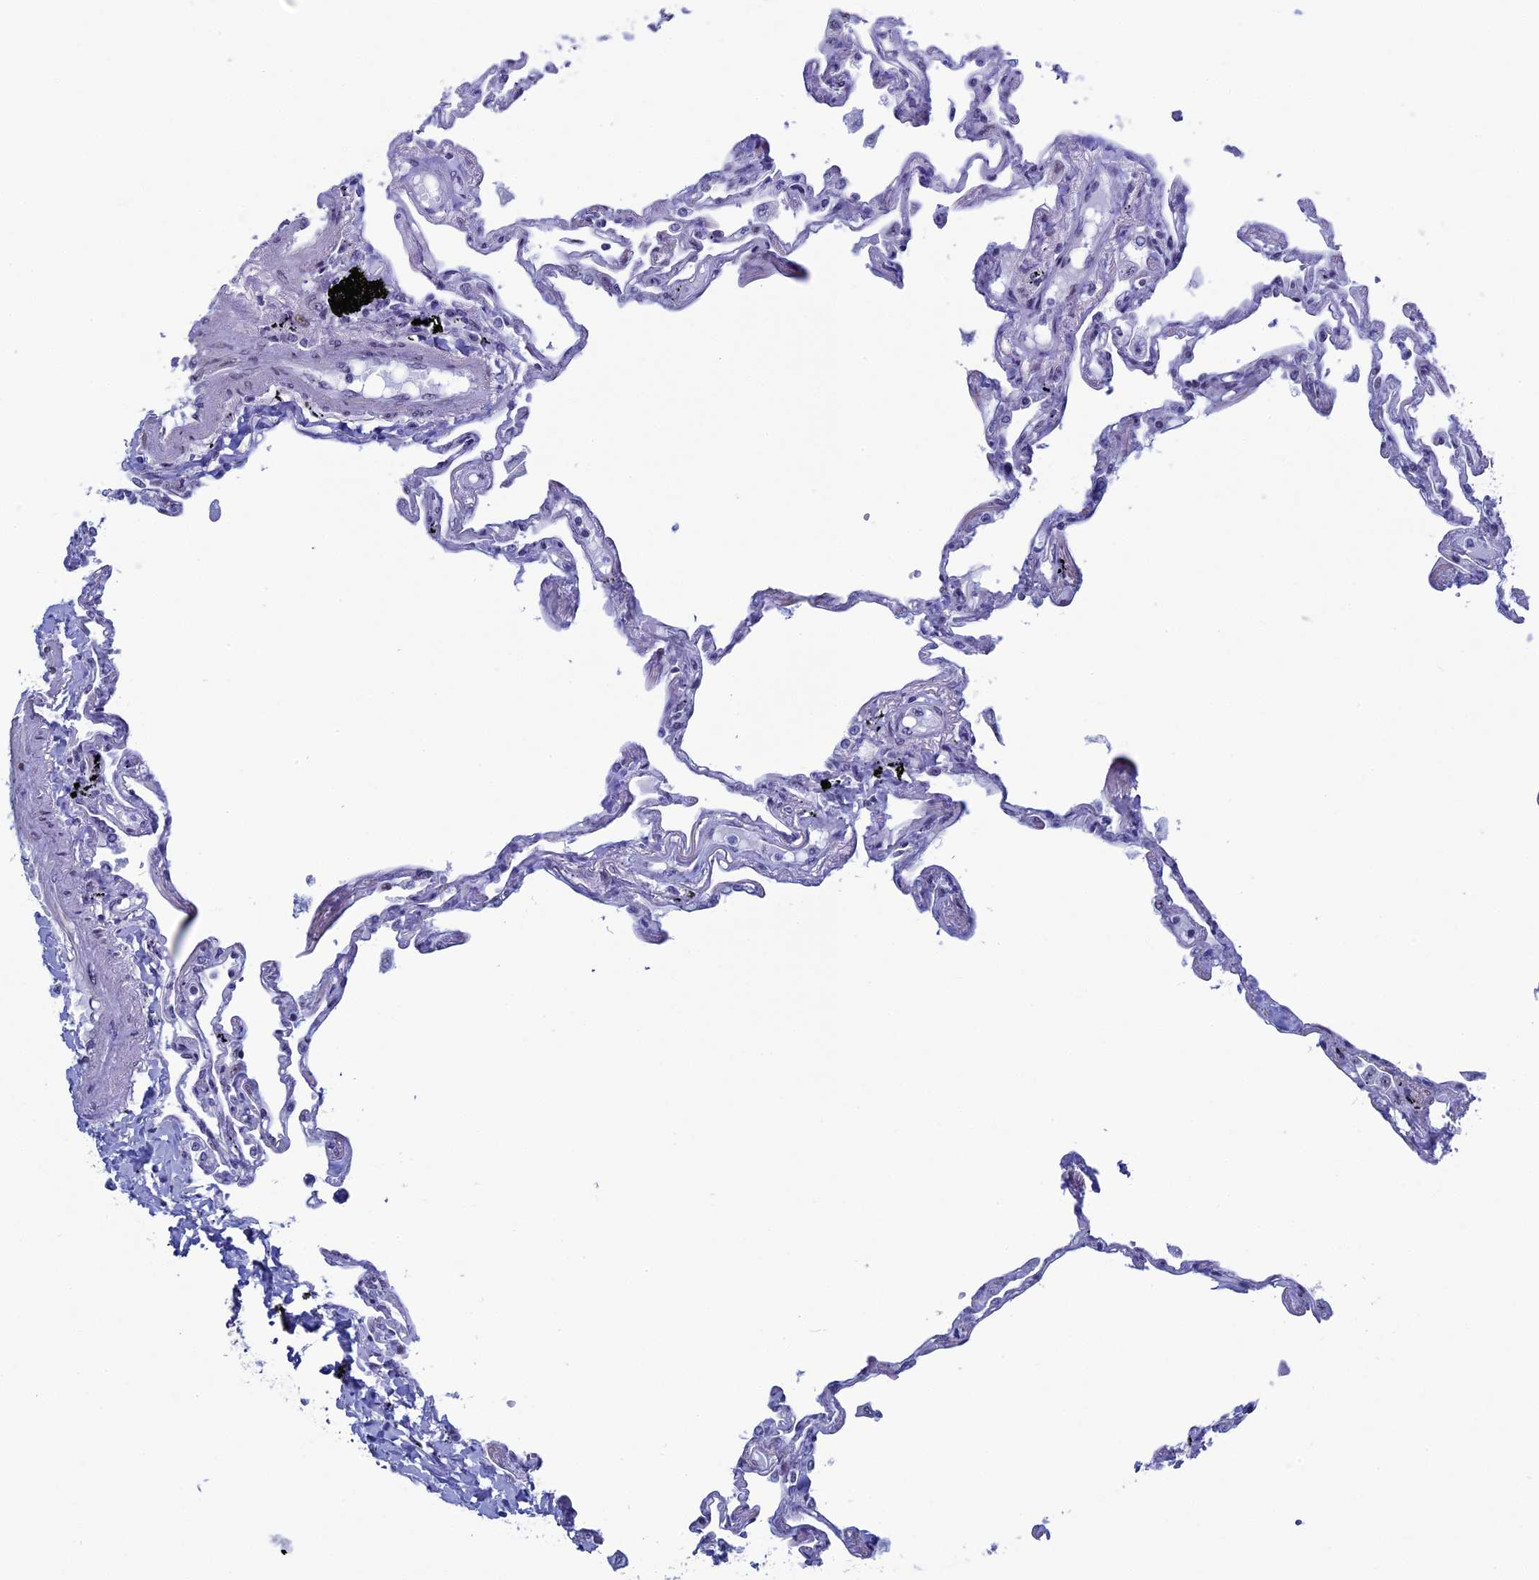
{"staining": {"intensity": "moderate", "quantity": "<25%", "location": "nuclear"}, "tissue": "lung", "cell_type": "Alveolar cells", "image_type": "normal", "snomed": [{"axis": "morphology", "description": "Normal tissue, NOS"}, {"axis": "topography", "description": "Lung"}], "caption": "A brown stain shows moderate nuclear expression of a protein in alveolar cells of normal lung.", "gene": "CCDC86", "patient": {"sex": "female", "age": 67}}